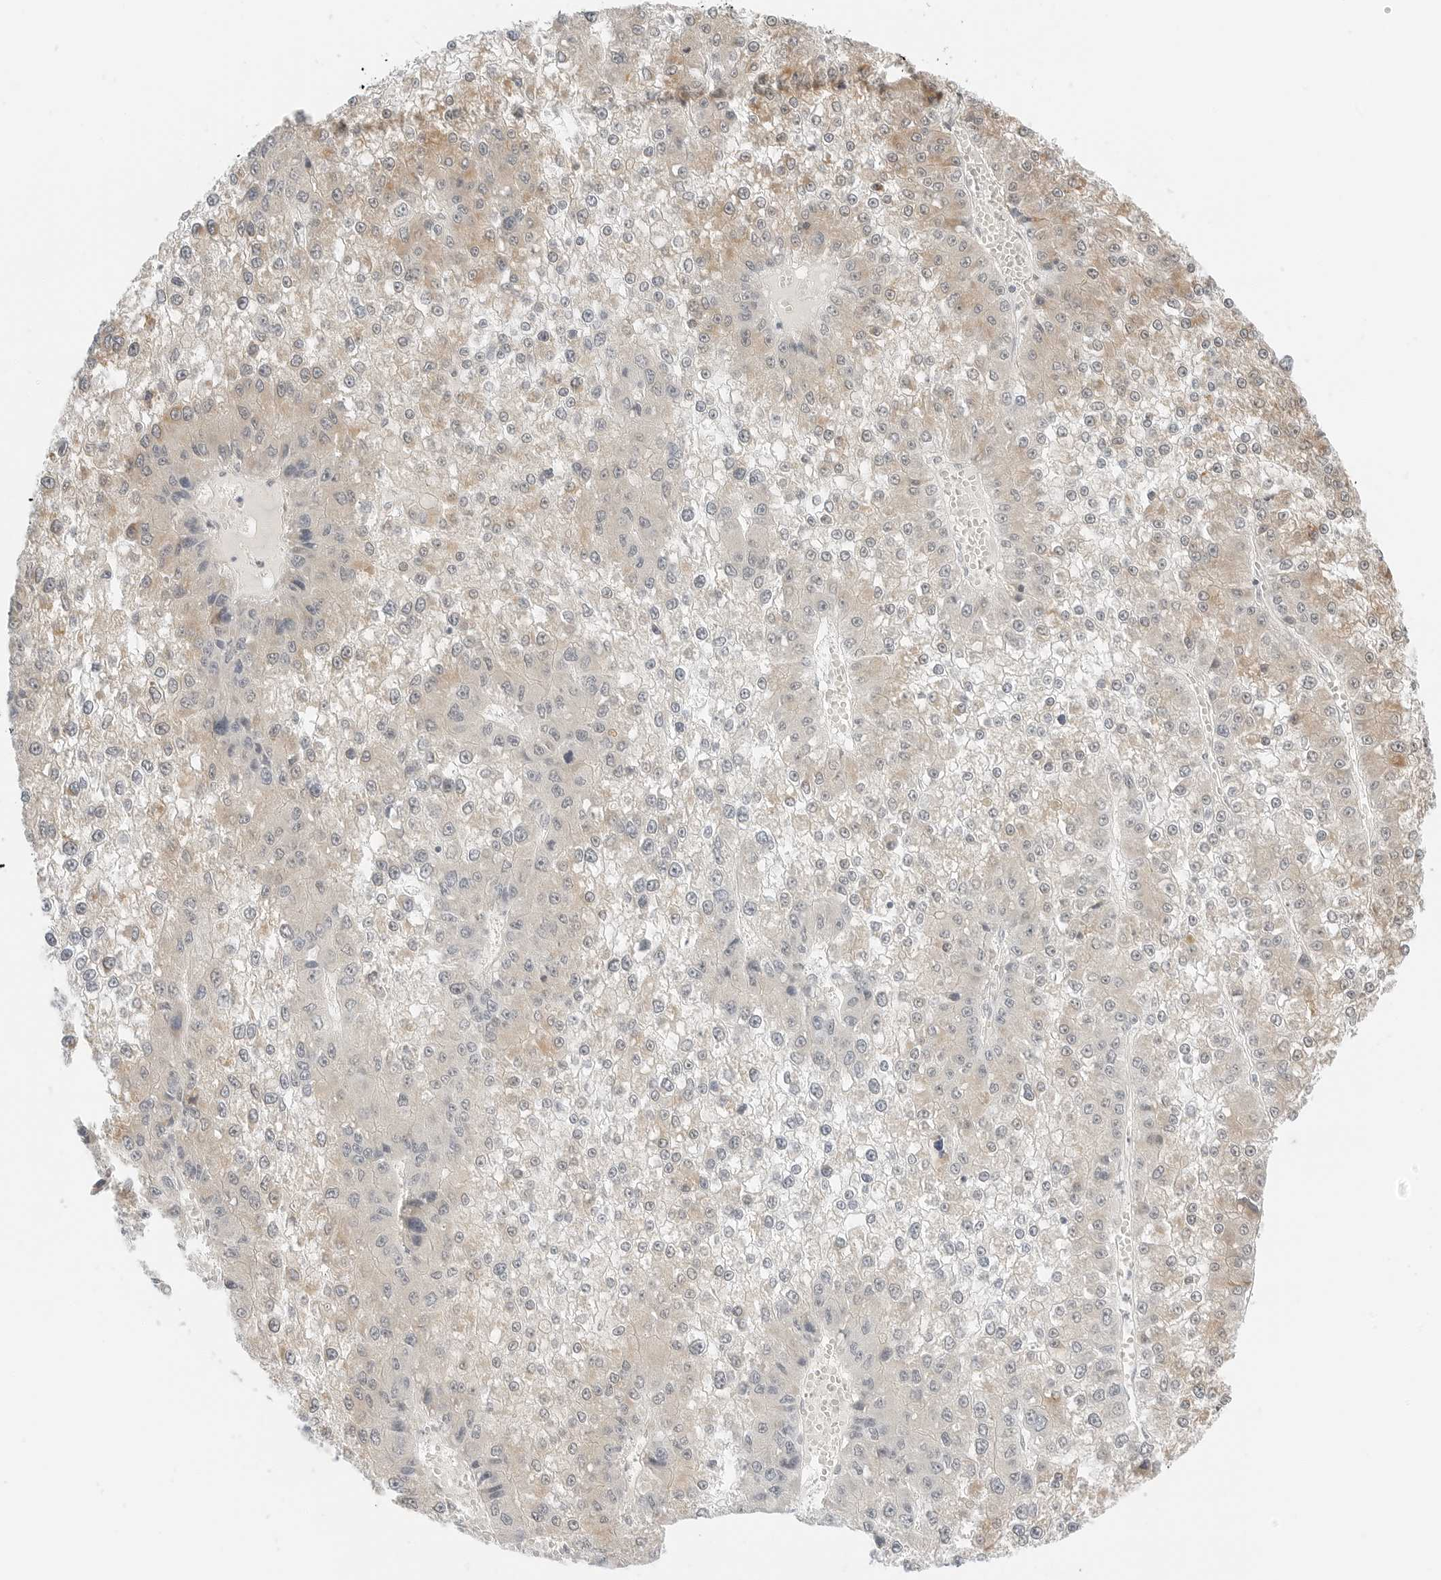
{"staining": {"intensity": "weak", "quantity": "25%-75%", "location": "cytoplasmic/membranous"}, "tissue": "liver cancer", "cell_type": "Tumor cells", "image_type": "cancer", "snomed": [{"axis": "morphology", "description": "Carcinoma, Hepatocellular, NOS"}, {"axis": "topography", "description": "Liver"}], "caption": "Protein staining reveals weak cytoplasmic/membranous staining in about 25%-75% of tumor cells in hepatocellular carcinoma (liver). The staining was performed using DAB to visualize the protein expression in brown, while the nuclei were stained in blue with hematoxylin (Magnification: 20x).", "gene": "IQCC", "patient": {"sex": "female", "age": 73}}